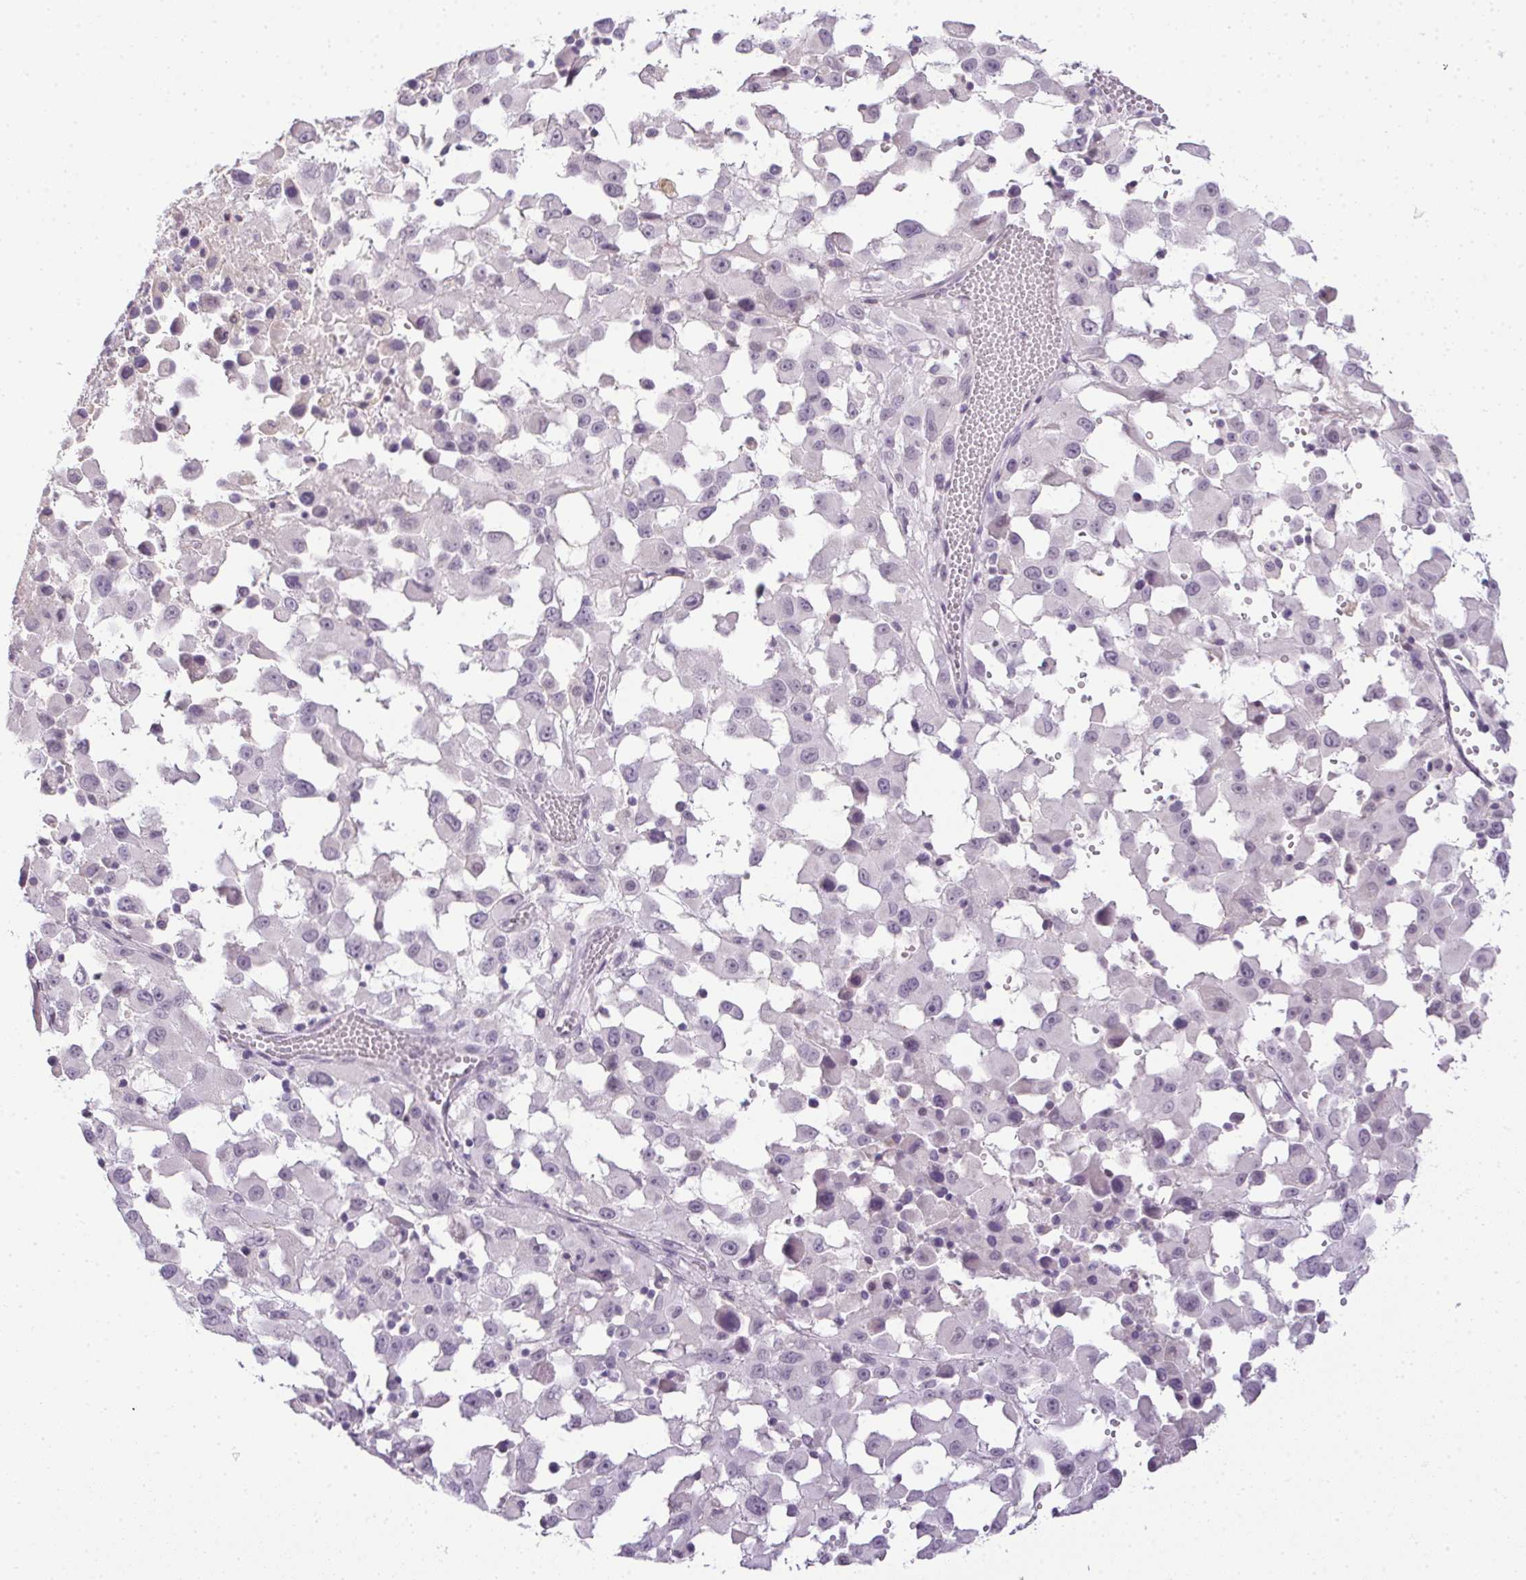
{"staining": {"intensity": "negative", "quantity": "none", "location": "none"}, "tissue": "melanoma", "cell_type": "Tumor cells", "image_type": "cancer", "snomed": [{"axis": "morphology", "description": "Malignant melanoma, Metastatic site"}, {"axis": "topography", "description": "Soft tissue"}], "caption": "Histopathology image shows no significant protein expression in tumor cells of malignant melanoma (metastatic site). (DAB (3,3'-diaminobenzidine) IHC with hematoxylin counter stain).", "gene": "PRL", "patient": {"sex": "male", "age": 50}}